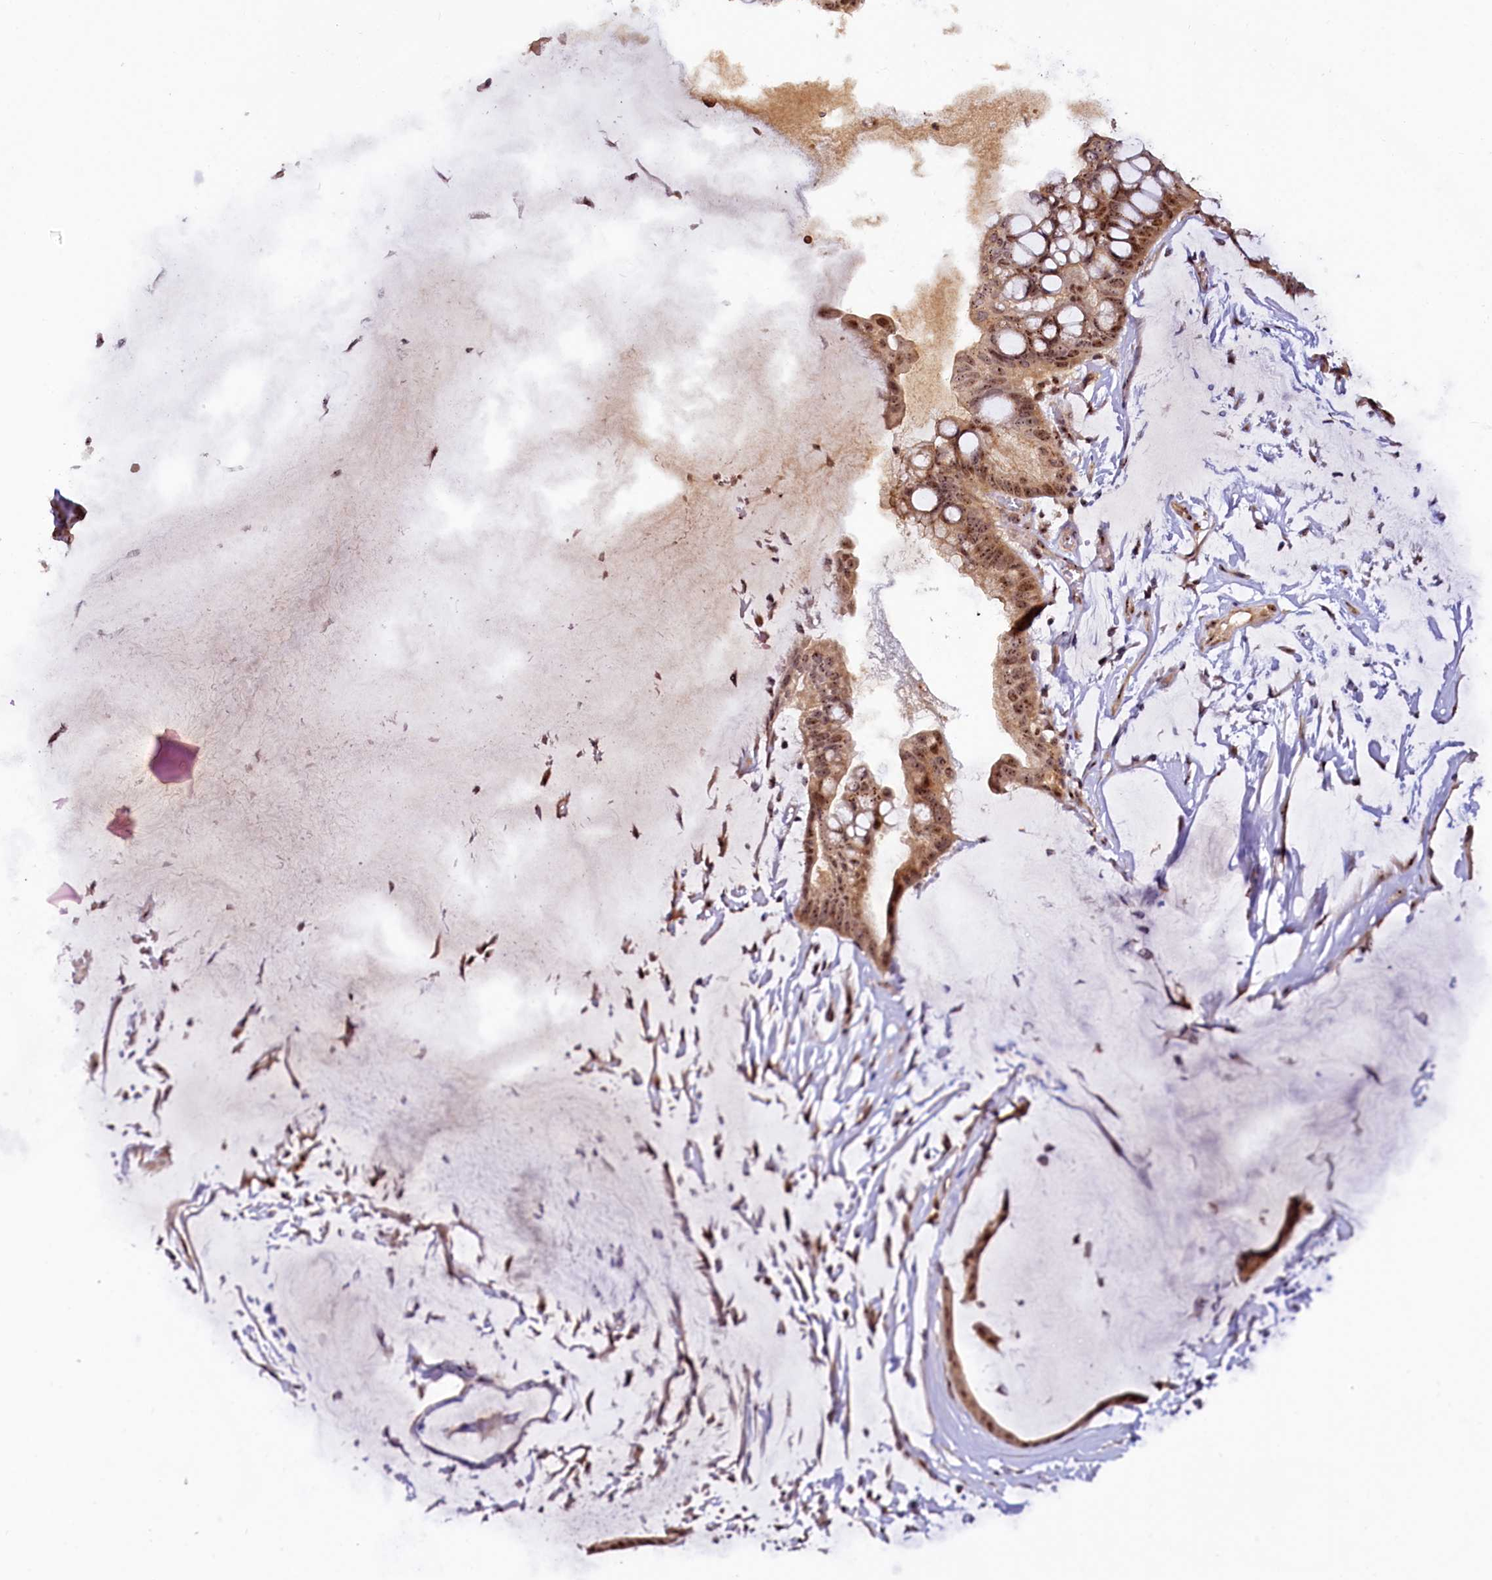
{"staining": {"intensity": "moderate", "quantity": ">75%", "location": "cytoplasmic/membranous,nuclear"}, "tissue": "ovarian cancer", "cell_type": "Tumor cells", "image_type": "cancer", "snomed": [{"axis": "morphology", "description": "Cystadenocarcinoma, mucinous, NOS"}, {"axis": "topography", "description": "Ovary"}], "caption": "Brown immunohistochemical staining in ovarian cancer exhibits moderate cytoplasmic/membranous and nuclear expression in about >75% of tumor cells. The staining was performed using DAB, with brown indicating positive protein expression. Nuclei are stained blue with hematoxylin.", "gene": "TCOF1", "patient": {"sex": "female", "age": 73}}